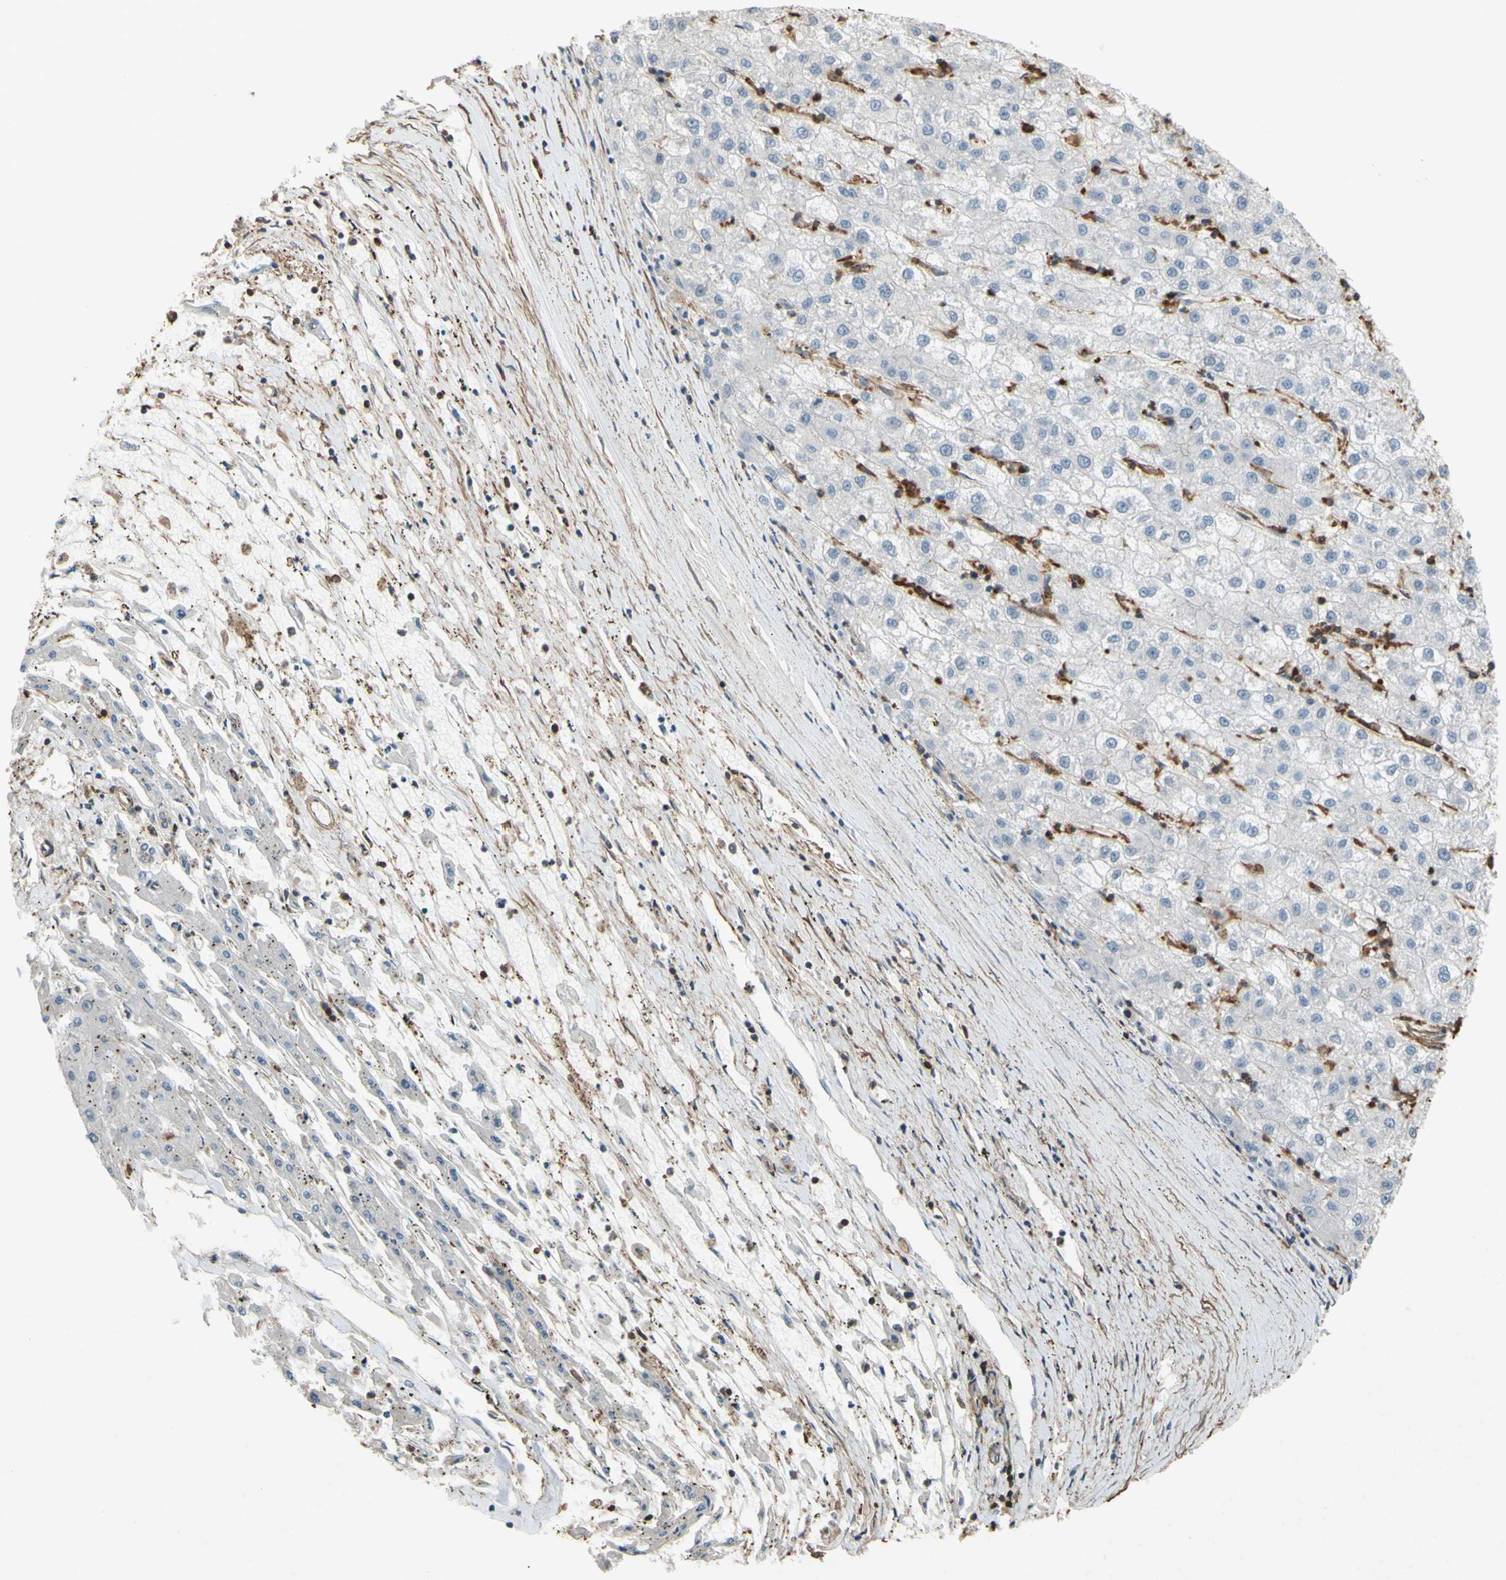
{"staining": {"intensity": "negative", "quantity": "none", "location": "none"}, "tissue": "liver cancer", "cell_type": "Tumor cells", "image_type": "cancer", "snomed": [{"axis": "morphology", "description": "Carcinoma, Hepatocellular, NOS"}, {"axis": "topography", "description": "Liver"}], "caption": "This is a histopathology image of IHC staining of liver cancer (hepatocellular carcinoma), which shows no expression in tumor cells.", "gene": "ADD3", "patient": {"sex": "male", "age": 72}}